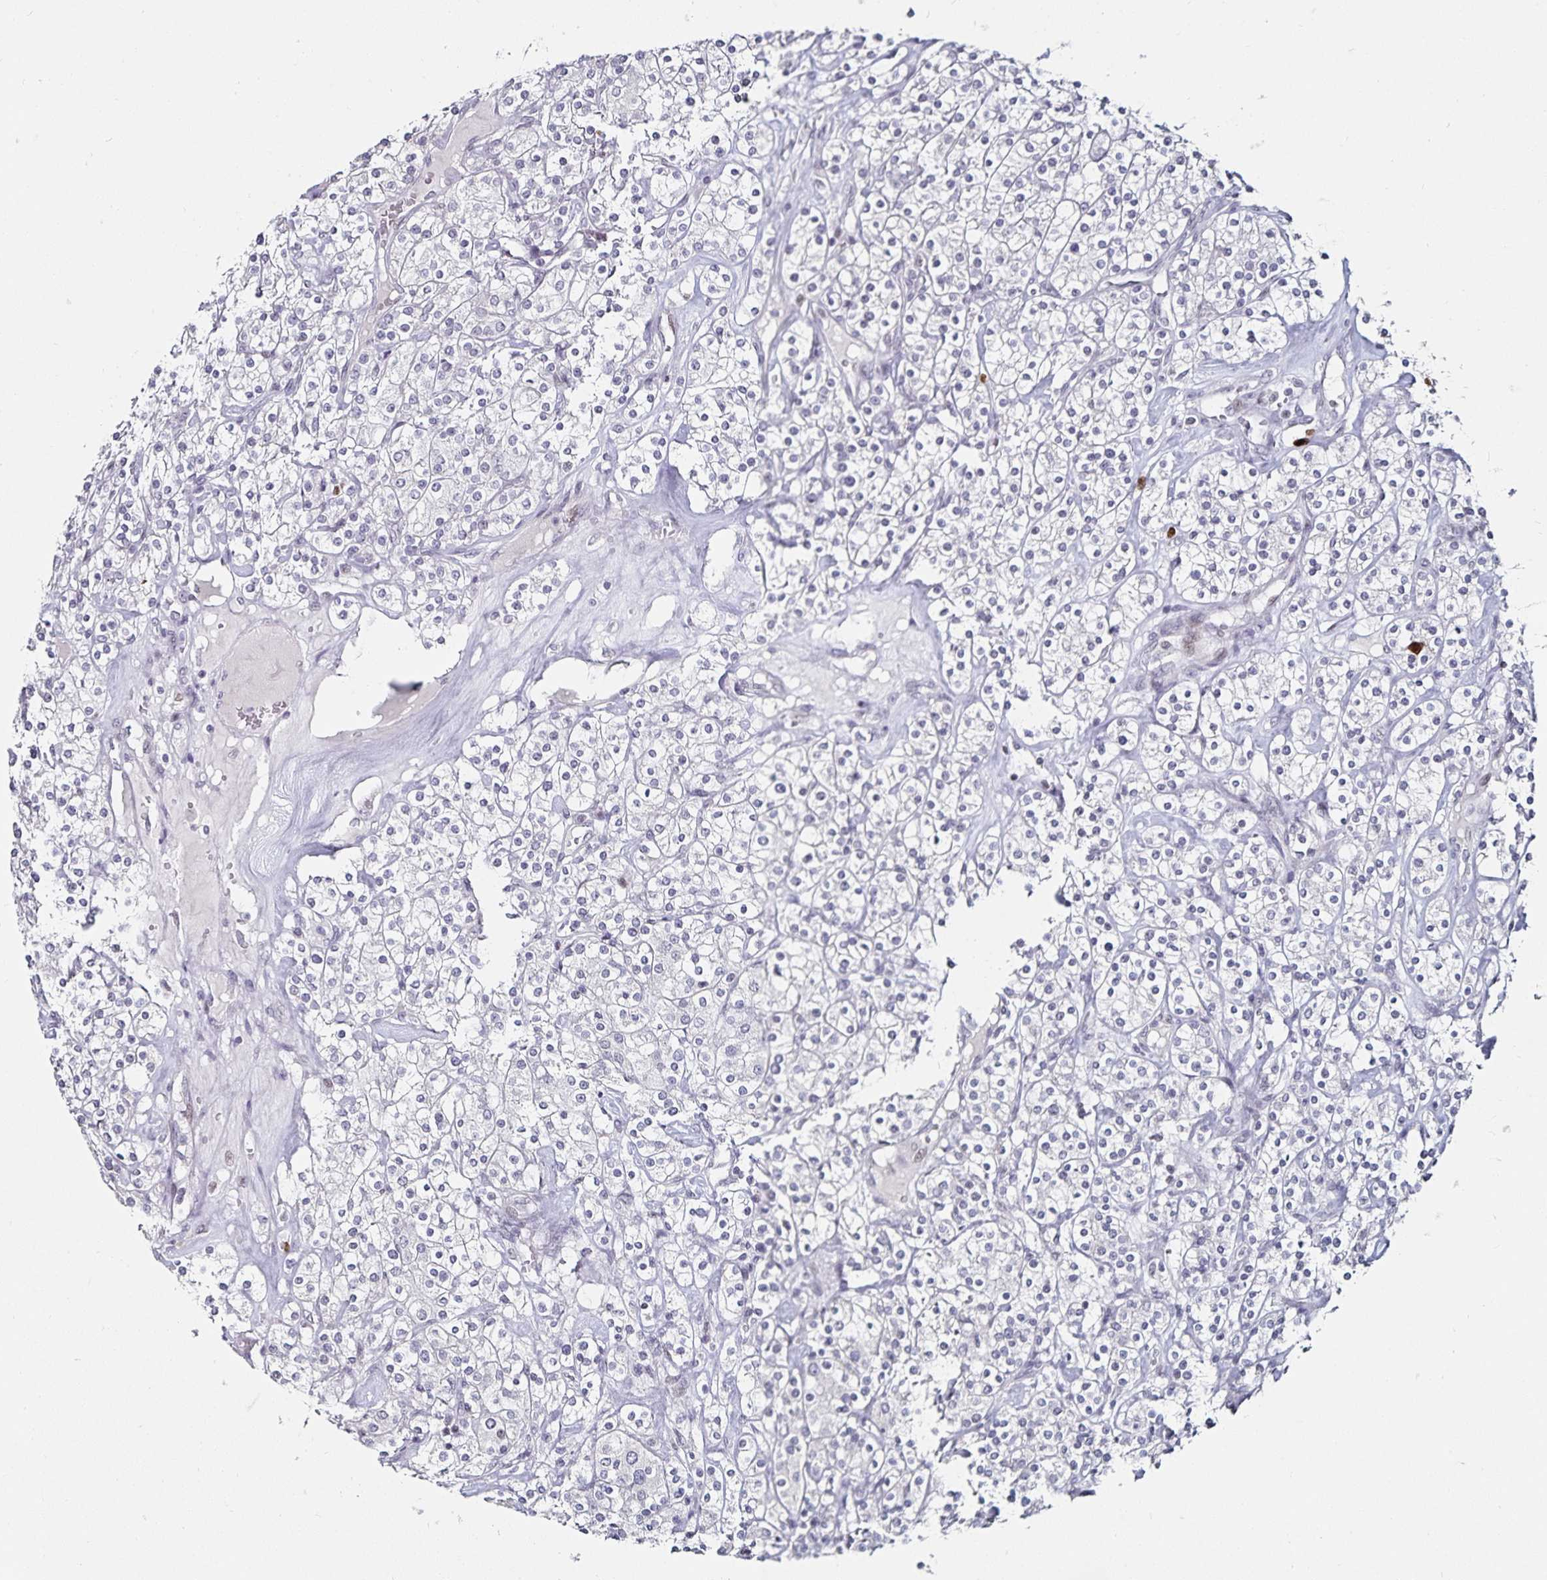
{"staining": {"intensity": "negative", "quantity": "none", "location": "none"}, "tissue": "renal cancer", "cell_type": "Tumor cells", "image_type": "cancer", "snomed": [{"axis": "morphology", "description": "Adenocarcinoma, NOS"}, {"axis": "topography", "description": "Kidney"}], "caption": "Tumor cells show no significant protein staining in renal adenocarcinoma.", "gene": "ANLN", "patient": {"sex": "male", "age": 77}}